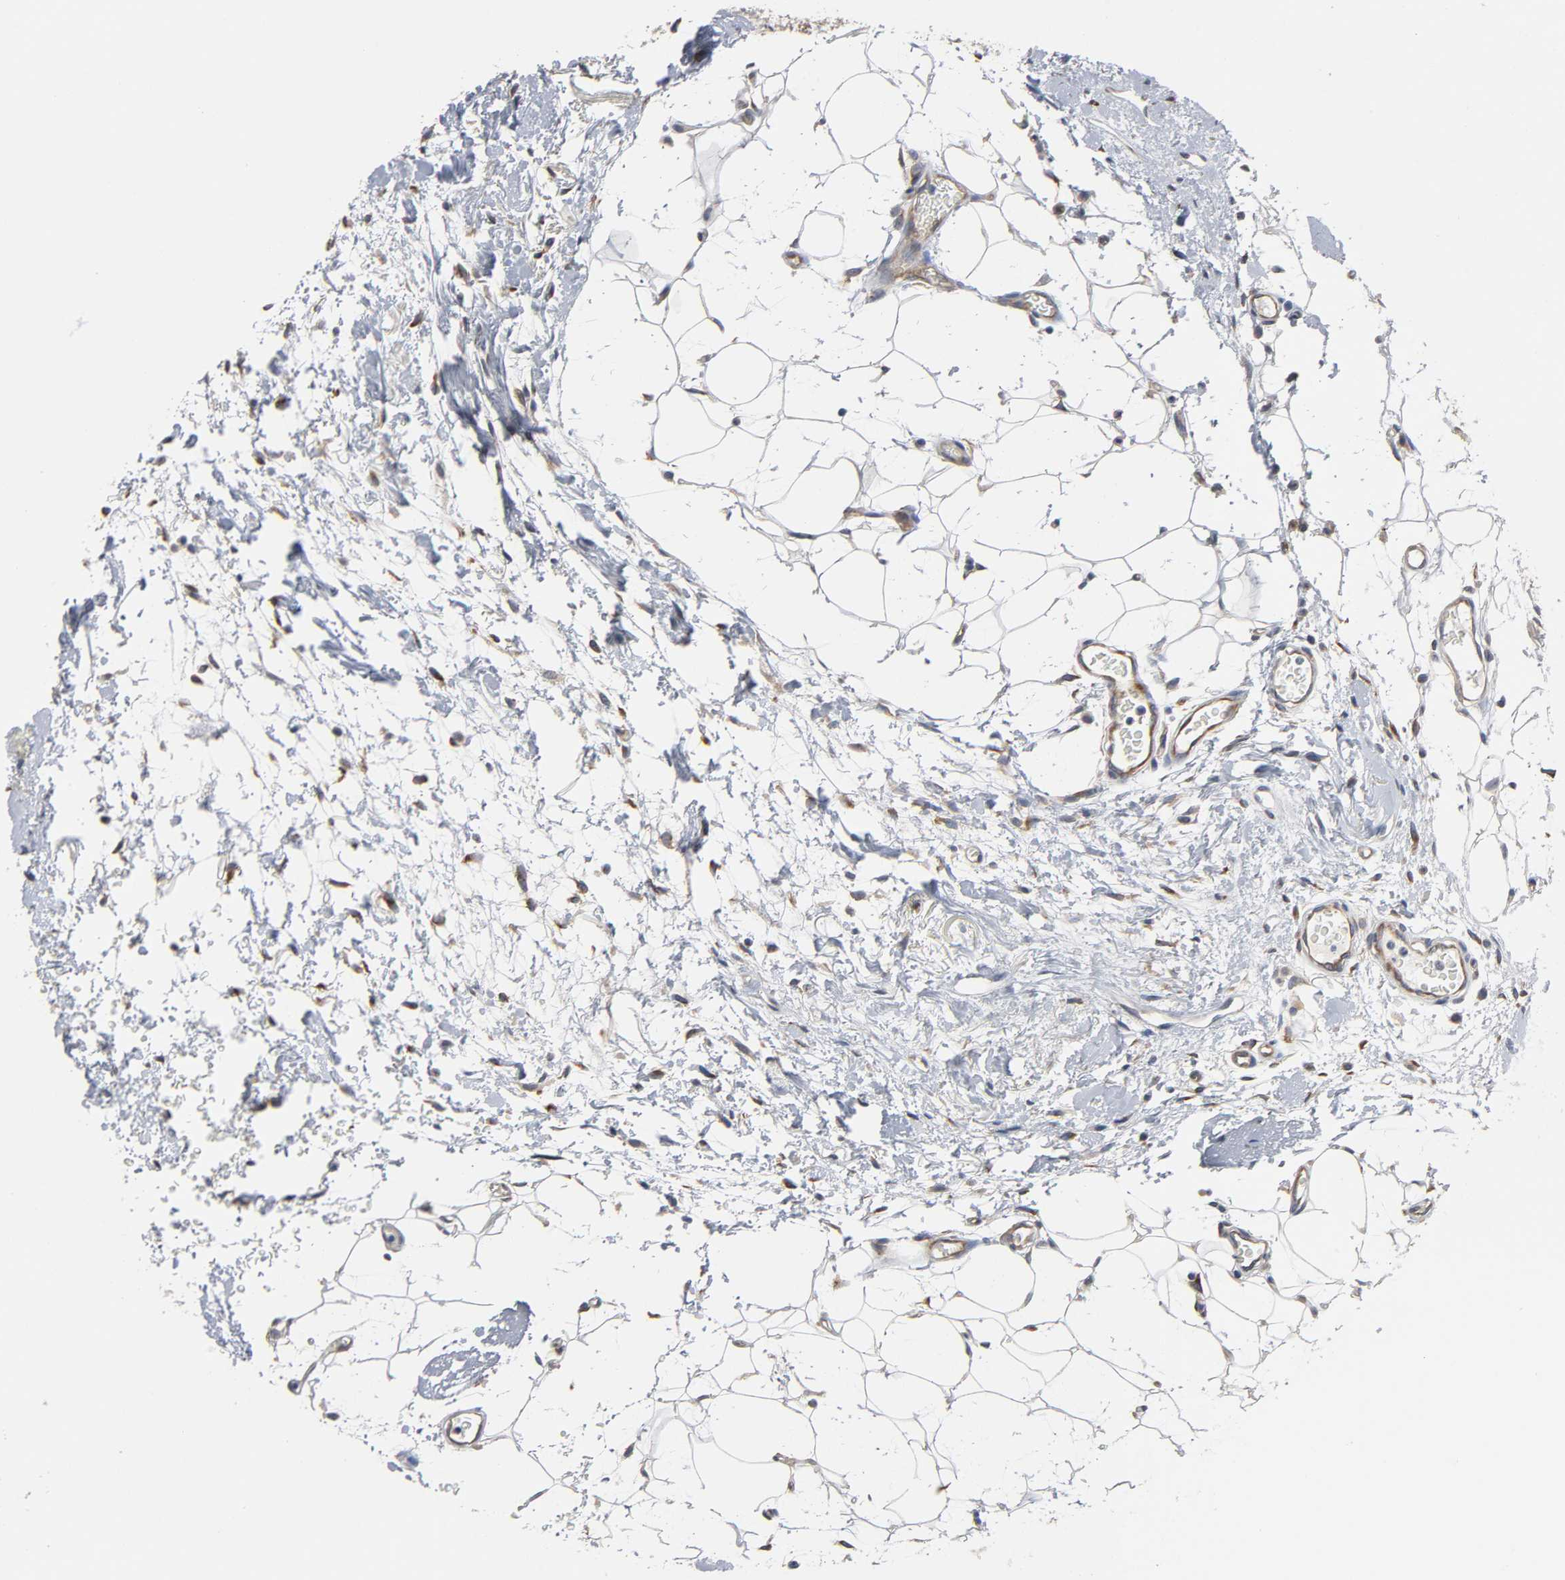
{"staining": {"intensity": "weak", "quantity": ">75%", "location": "cytoplasmic/membranous"}, "tissue": "breast cancer", "cell_type": "Tumor cells", "image_type": "cancer", "snomed": [{"axis": "morphology", "description": "Duct carcinoma"}, {"axis": "topography", "description": "Breast"}], "caption": "Tumor cells display weak cytoplasmic/membranous expression in about >75% of cells in breast cancer (intraductal carcinoma).", "gene": "HDLBP", "patient": {"sex": "female", "age": 87}}